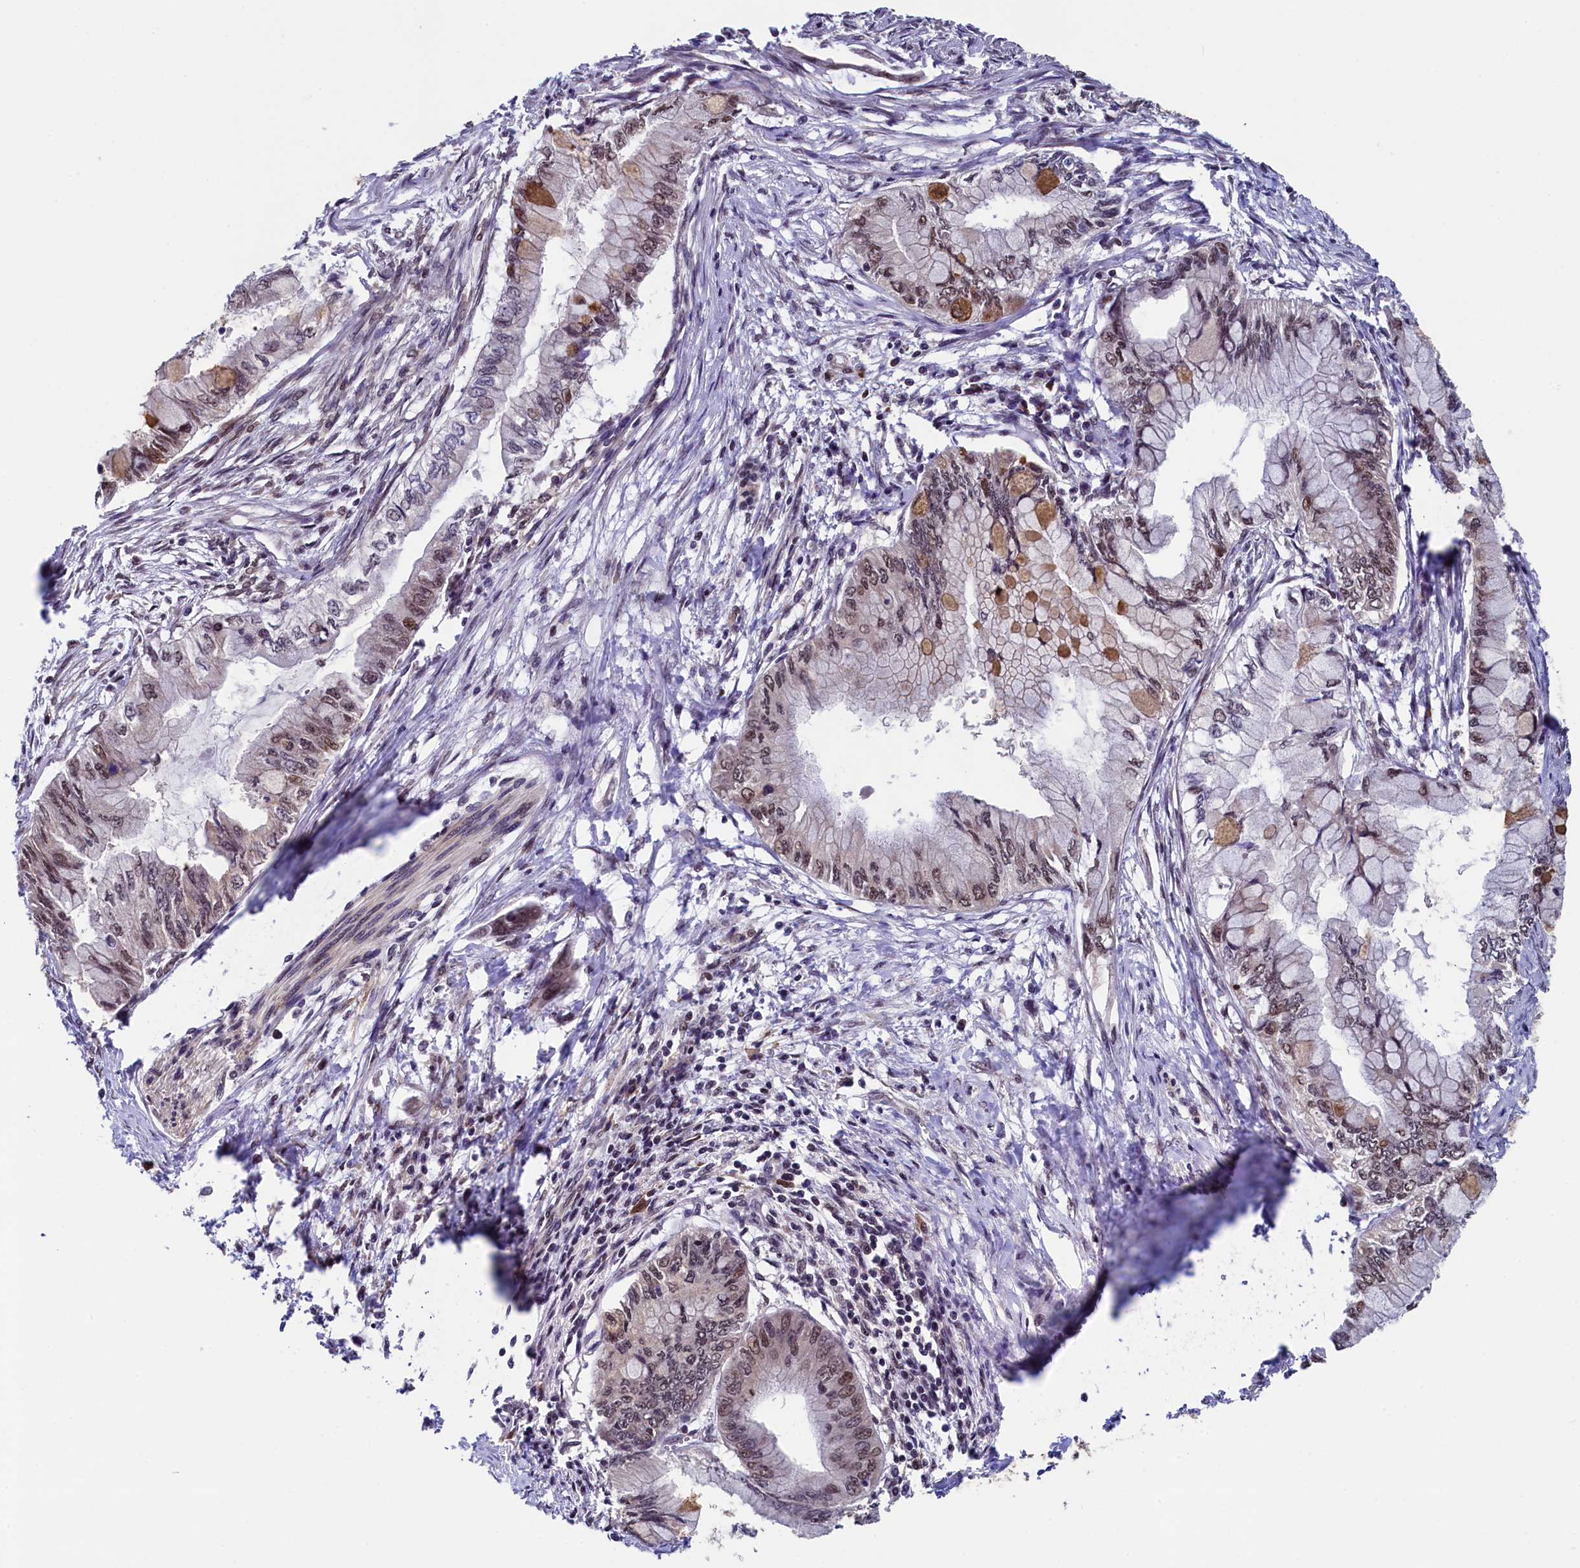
{"staining": {"intensity": "weak", "quantity": ">75%", "location": "cytoplasmic/membranous,nuclear"}, "tissue": "pancreatic cancer", "cell_type": "Tumor cells", "image_type": "cancer", "snomed": [{"axis": "morphology", "description": "Adenocarcinoma, NOS"}, {"axis": "topography", "description": "Pancreas"}], "caption": "Weak cytoplasmic/membranous and nuclear expression for a protein is appreciated in about >75% of tumor cells of pancreatic adenocarcinoma using immunohistochemistry.", "gene": "LEO1", "patient": {"sex": "male", "age": 48}}